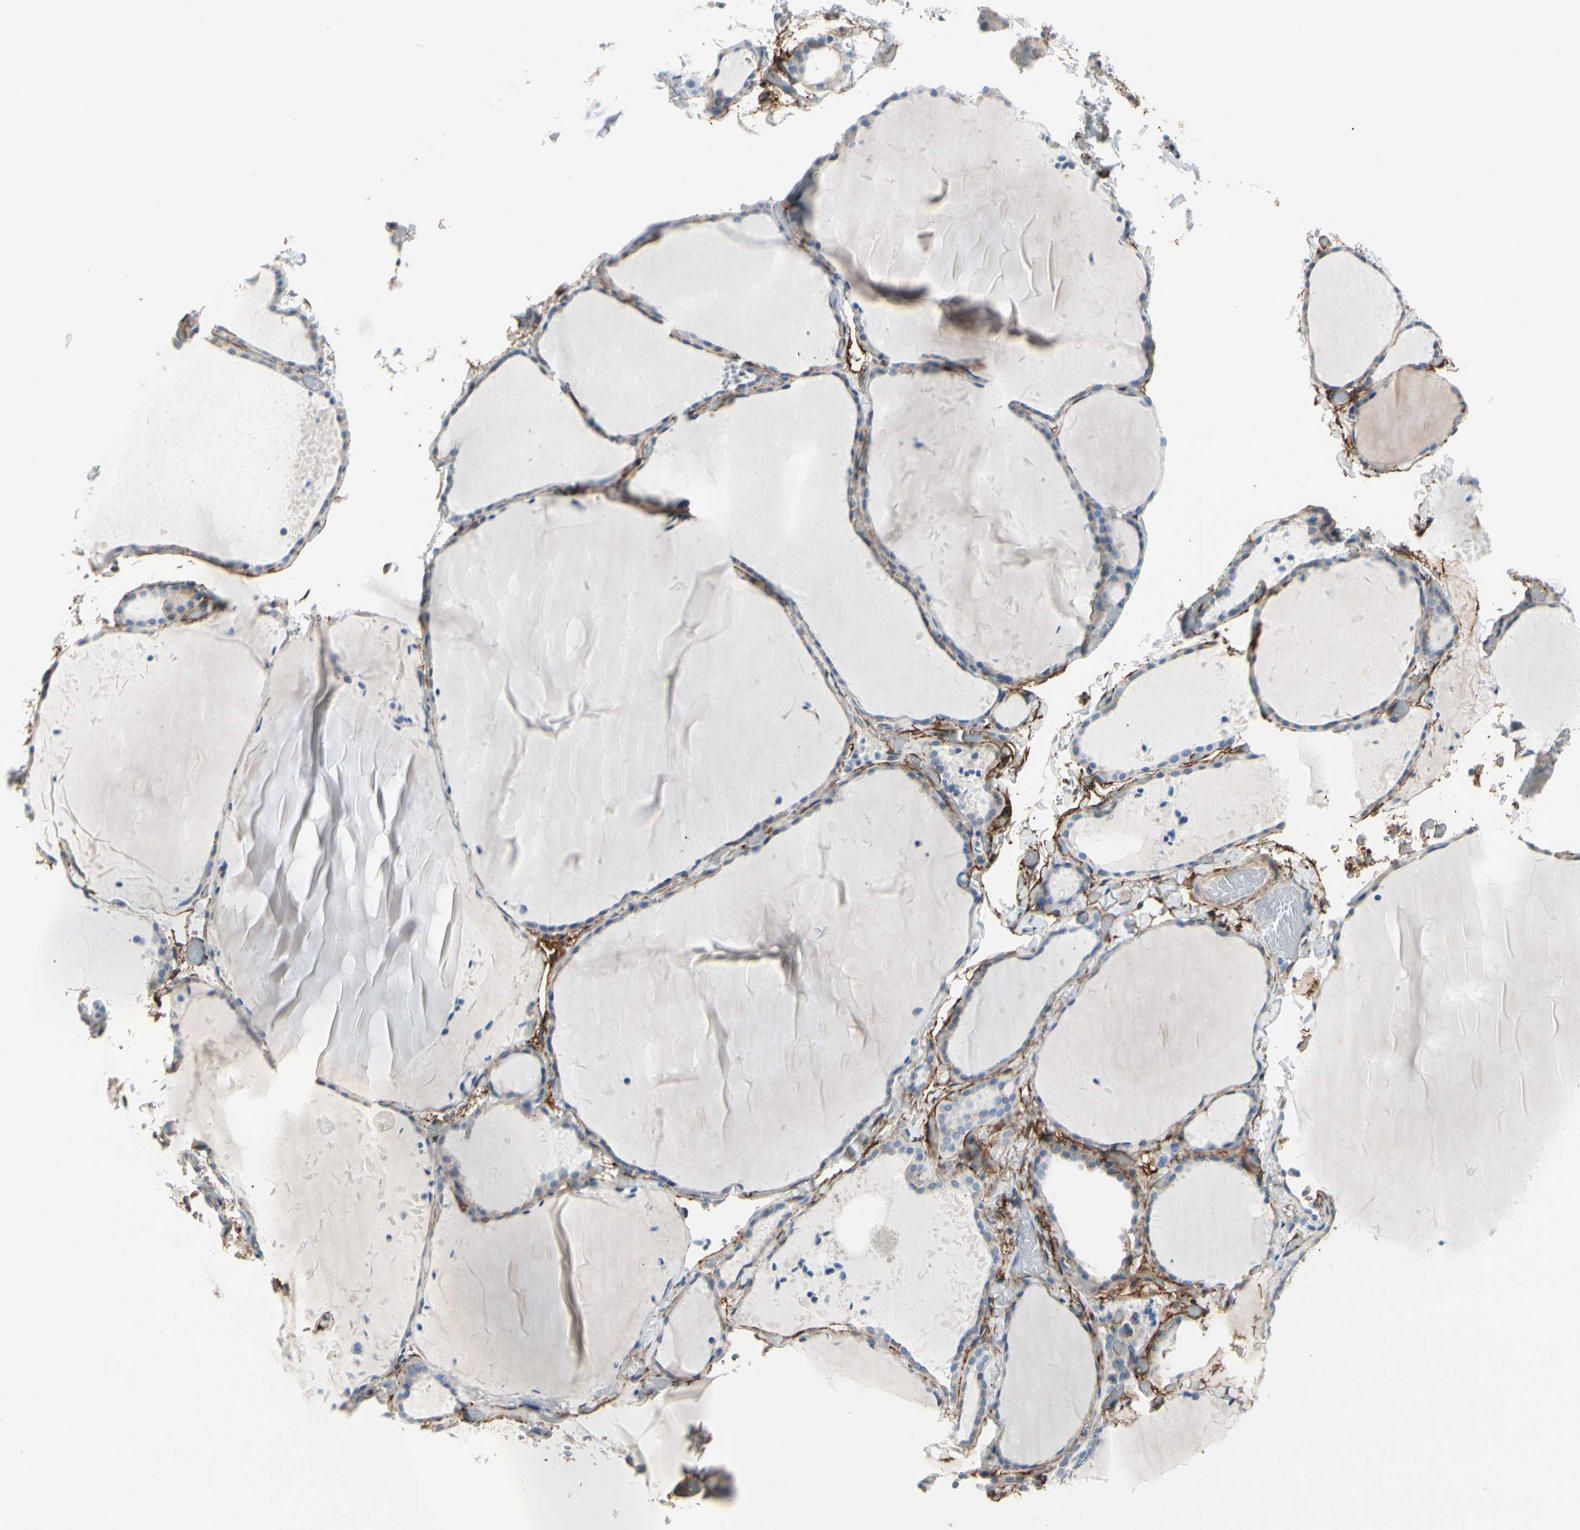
{"staining": {"intensity": "negative", "quantity": "none", "location": "none"}, "tissue": "thyroid gland", "cell_type": "Glandular cells", "image_type": "normal", "snomed": [{"axis": "morphology", "description": "Normal tissue, NOS"}, {"axis": "topography", "description": "Thyroid gland"}], "caption": "DAB (3,3'-diaminobenzidine) immunohistochemical staining of unremarkable thyroid gland exhibits no significant positivity in glandular cells. (DAB immunohistochemistry (IHC), high magnification).", "gene": "EPB41L2", "patient": {"sex": "female", "age": 22}}